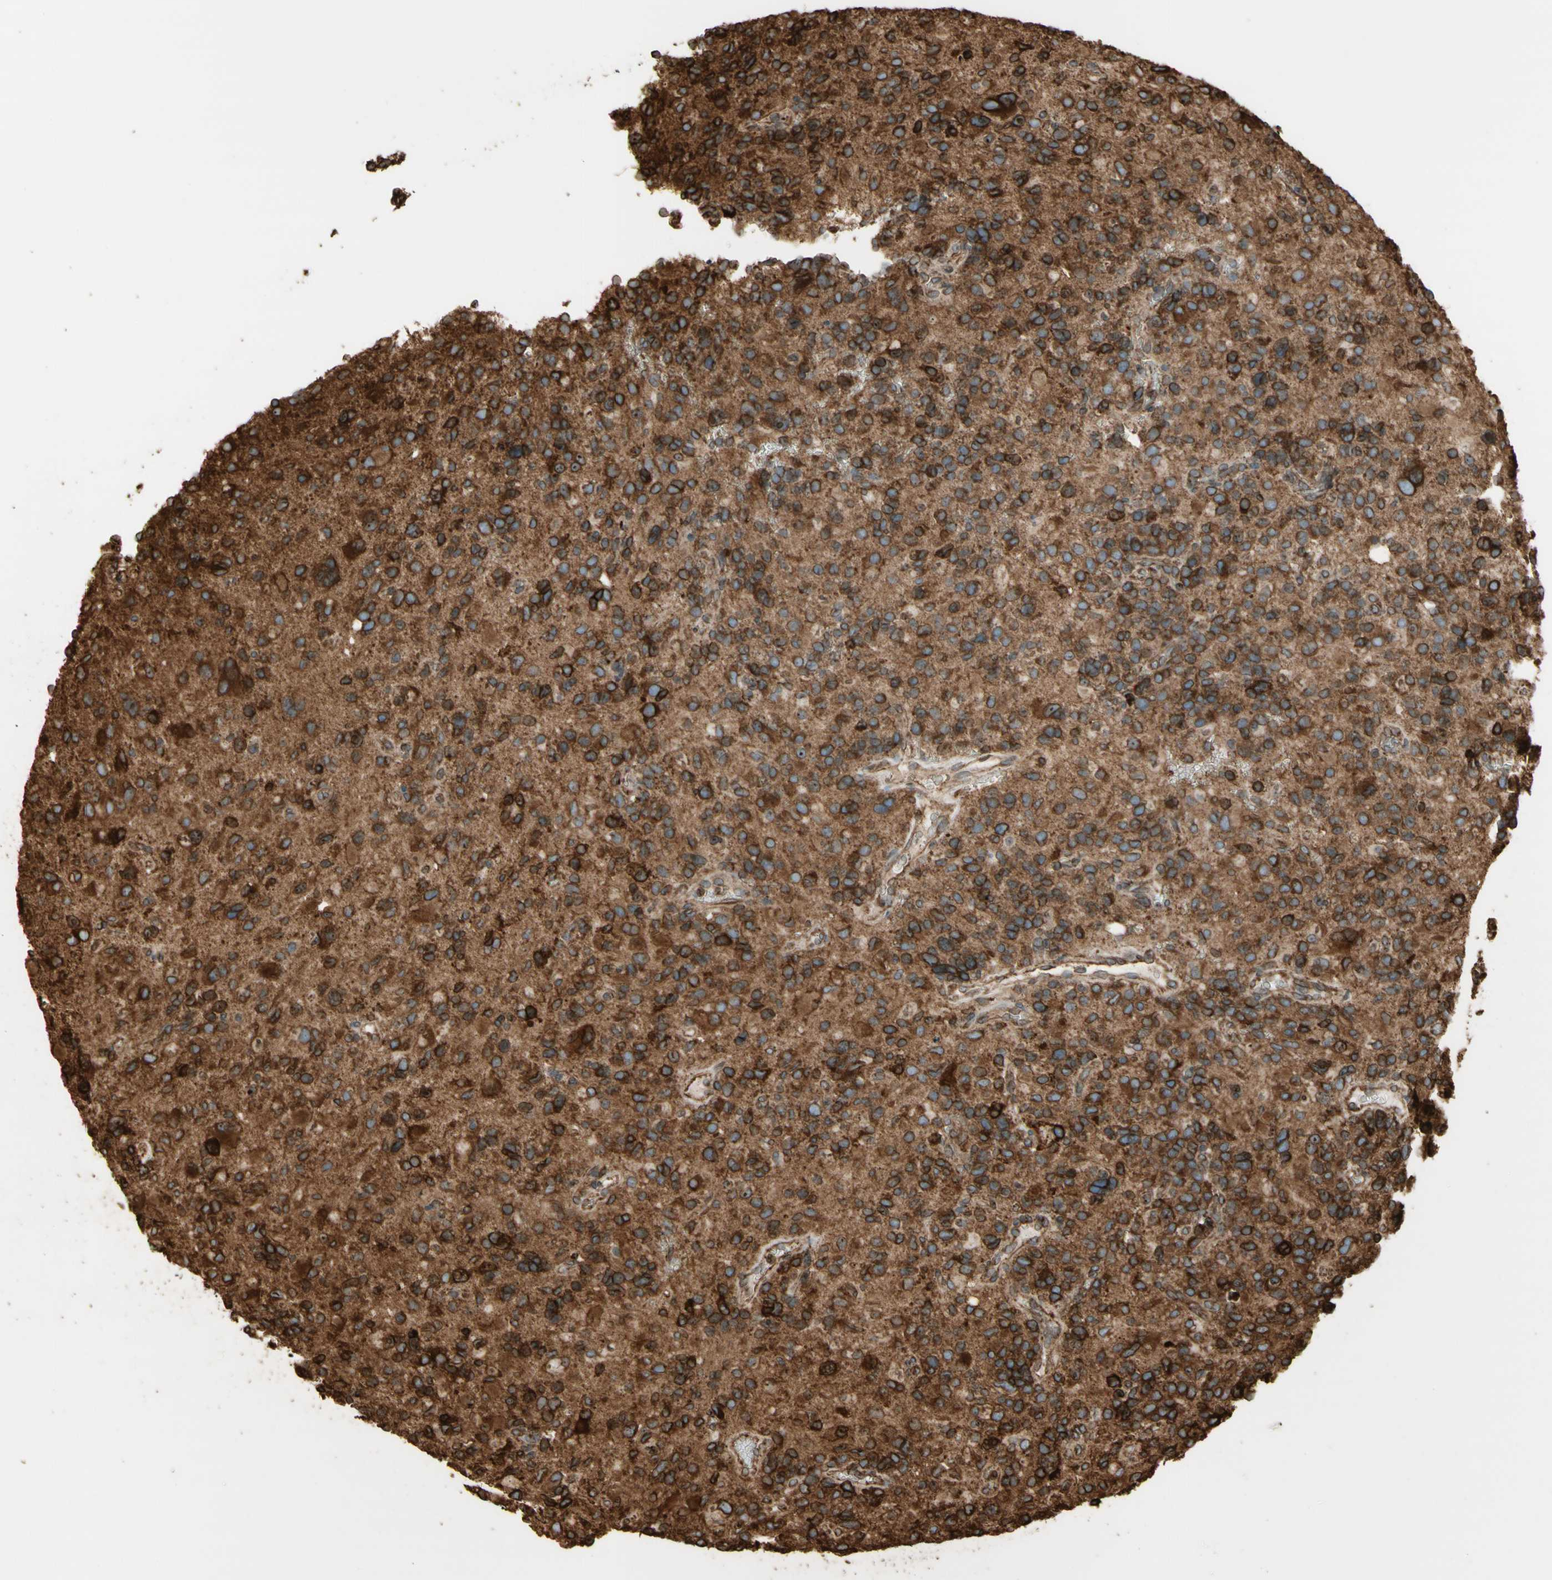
{"staining": {"intensity": "strong", "quantity": ">75%", "location": "cytoplasmic/membranous"}, "tissue": "glioma", "cell_type": "Tumor cells", "image_type": "cancer", "snomed": [{"axis": "morphology", "description": "Glioma, malignant, High grade"}, {"axis": "topography", "description": "Brain"}], "caption": "Protein staining of high-grade glioma (malignant) tissue reveals strong cytoplasmic/membranous expression in about >75% of tumor cells.", "gene": "CANX", "patient": {"sex": "male", "age": 48}}